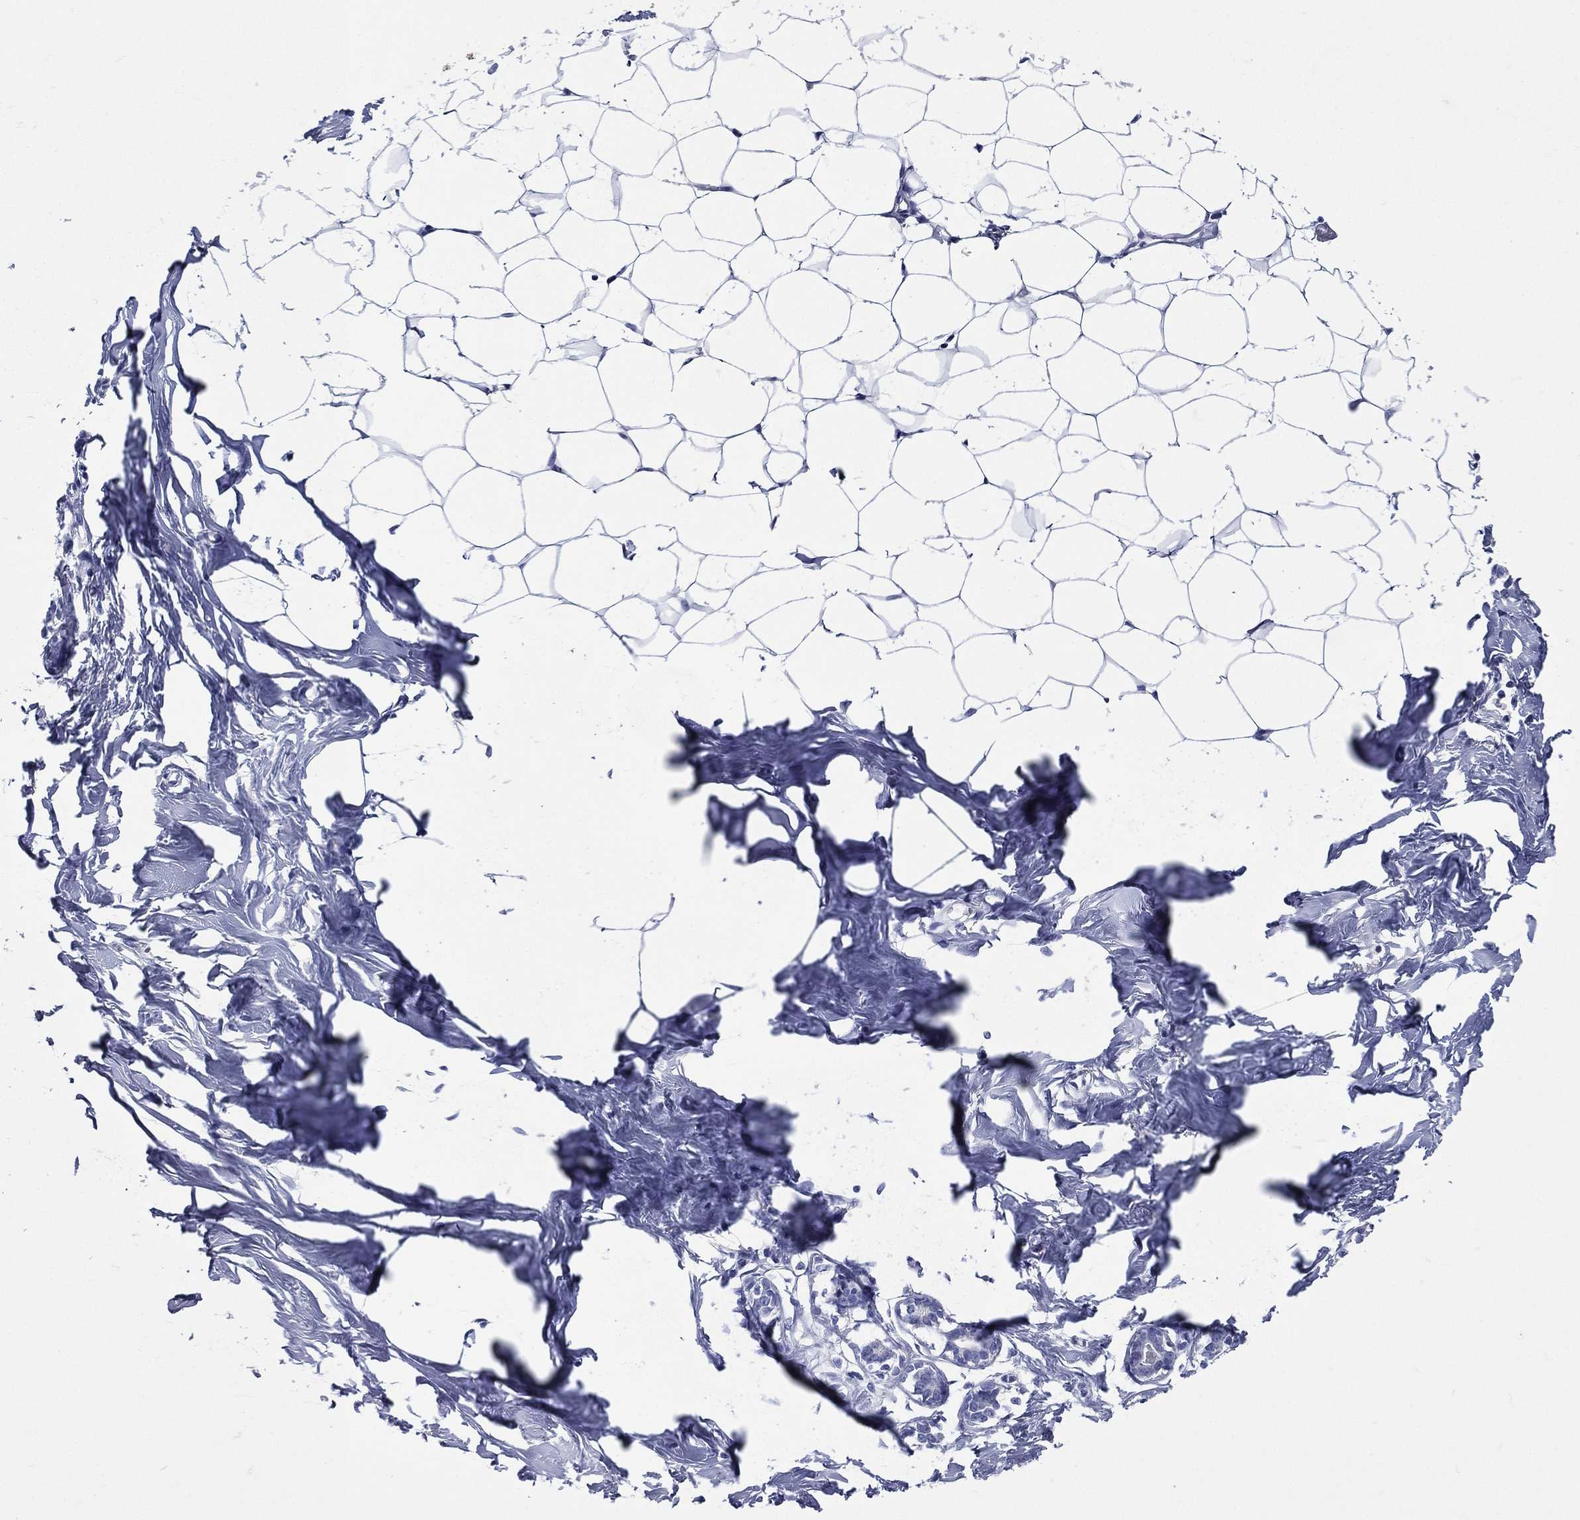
{"staining": {"intensity": "negative", "quantity": "none", "location": "none"}, "tissue": "breast", "cell_type": "Adipocytes", "image_type": "normal", "snomed": [{"axis": "morphology", "description": "Normal tissue, NOS"}, {"axis": "morphology", "description": "Lobular carcinoma, in situ"}, {"axis": "topography", "description": "Breast"}], "caption": "Immunohistochemistry micrograph of unremarkable breast: human breast stained with DAB displays no significant protein expression in adipocytes.", "gene": "TGM1", "patient": {"sex": "female", "age": 35}}